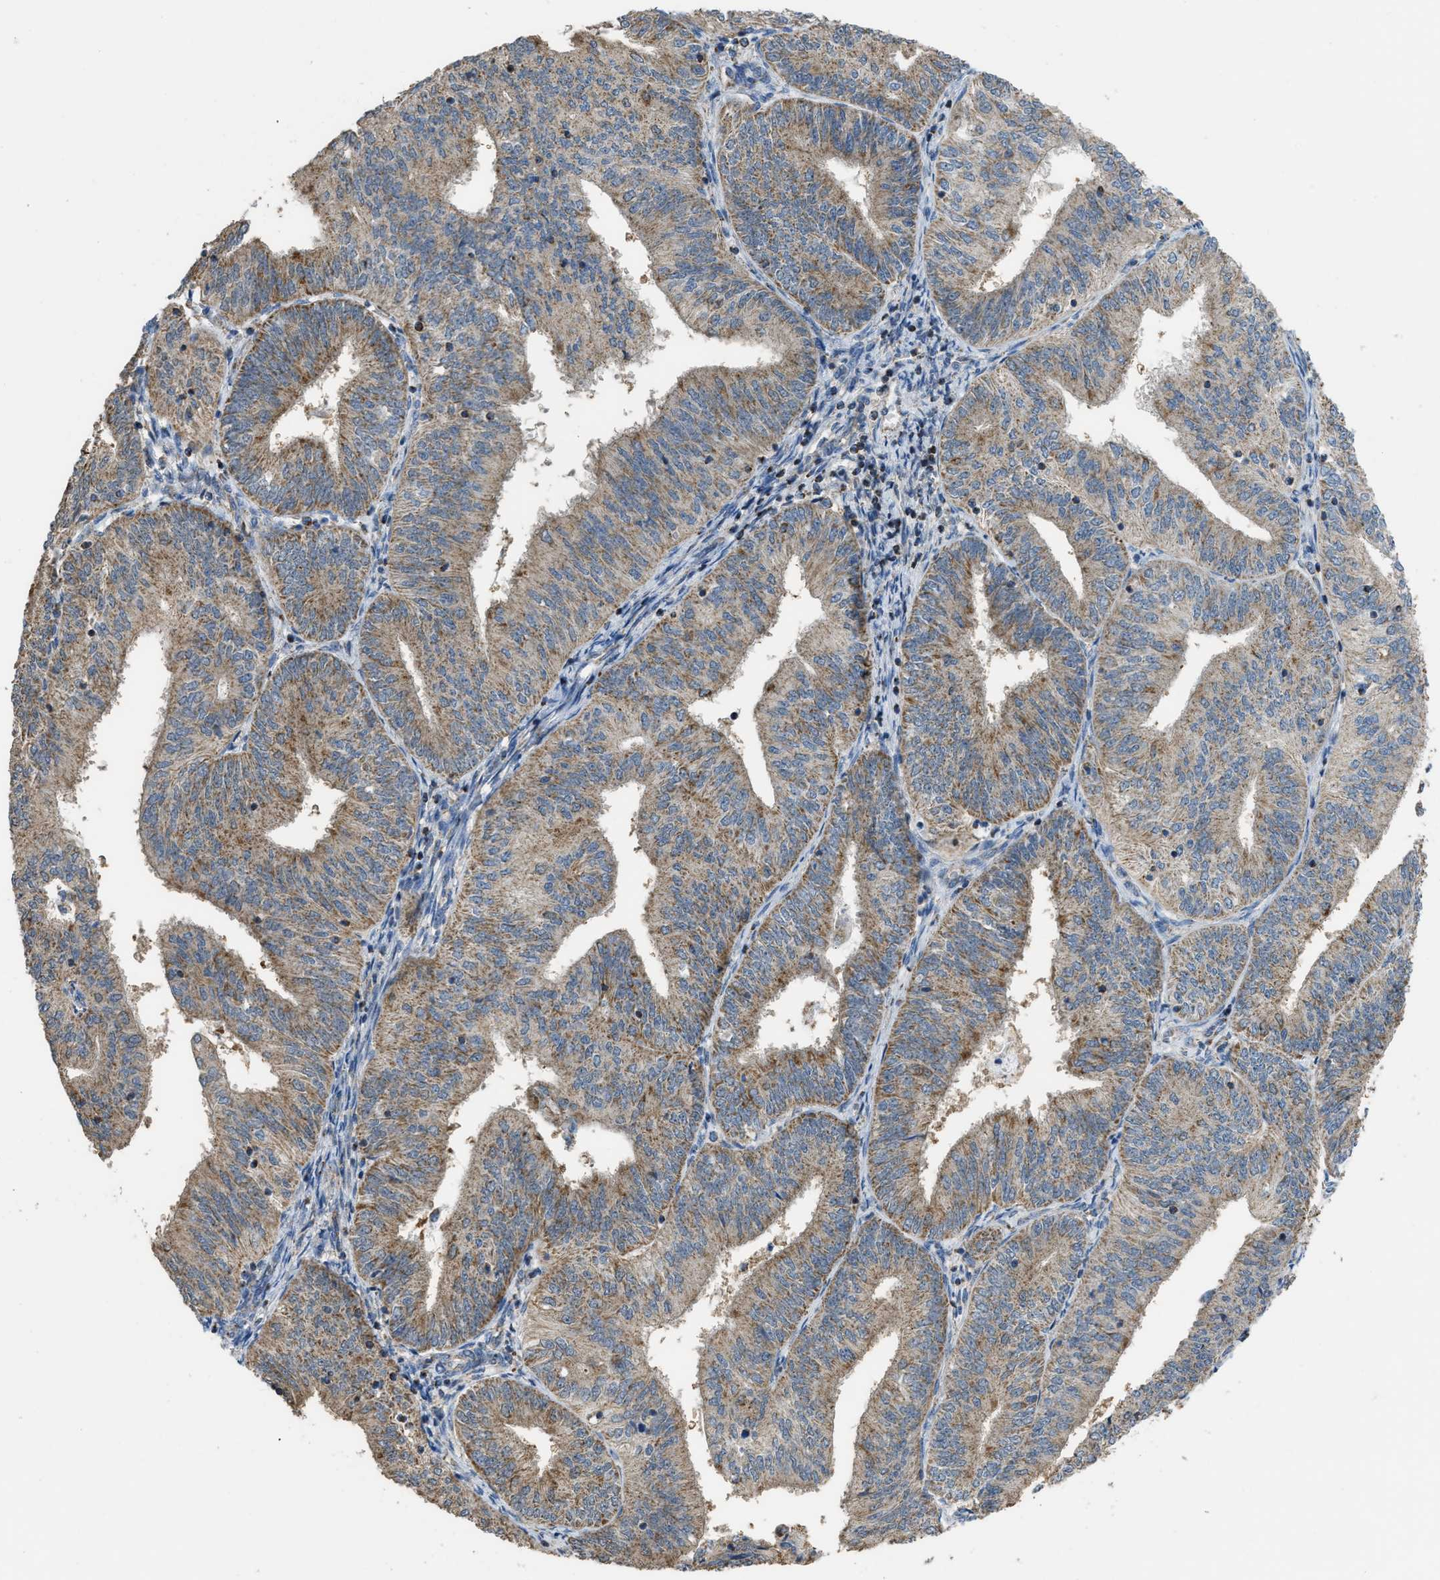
{"staining": {"intensity": "weak", "quantity": ">75%", "location": "cytoplasmic/membranous"}, "tissue": "endometrial cancer", "cell_type": "Tumor cells", "image_type": "cancer", "snomed": [{"axis": "morphology", "description": "Adenocarcinoma, NOS"}, {"axis": "topography", "description": "Endometrium"}], "caption": "Immunohistochemical staining of human endometrial cancer shows low levels of weak cytoplasmic/membranous protein expression in approximately >75% of tumor cells. Nuclei are stained in blue.", "gene": "ETFB", "patient": {"sex": "female", "age": 58}}